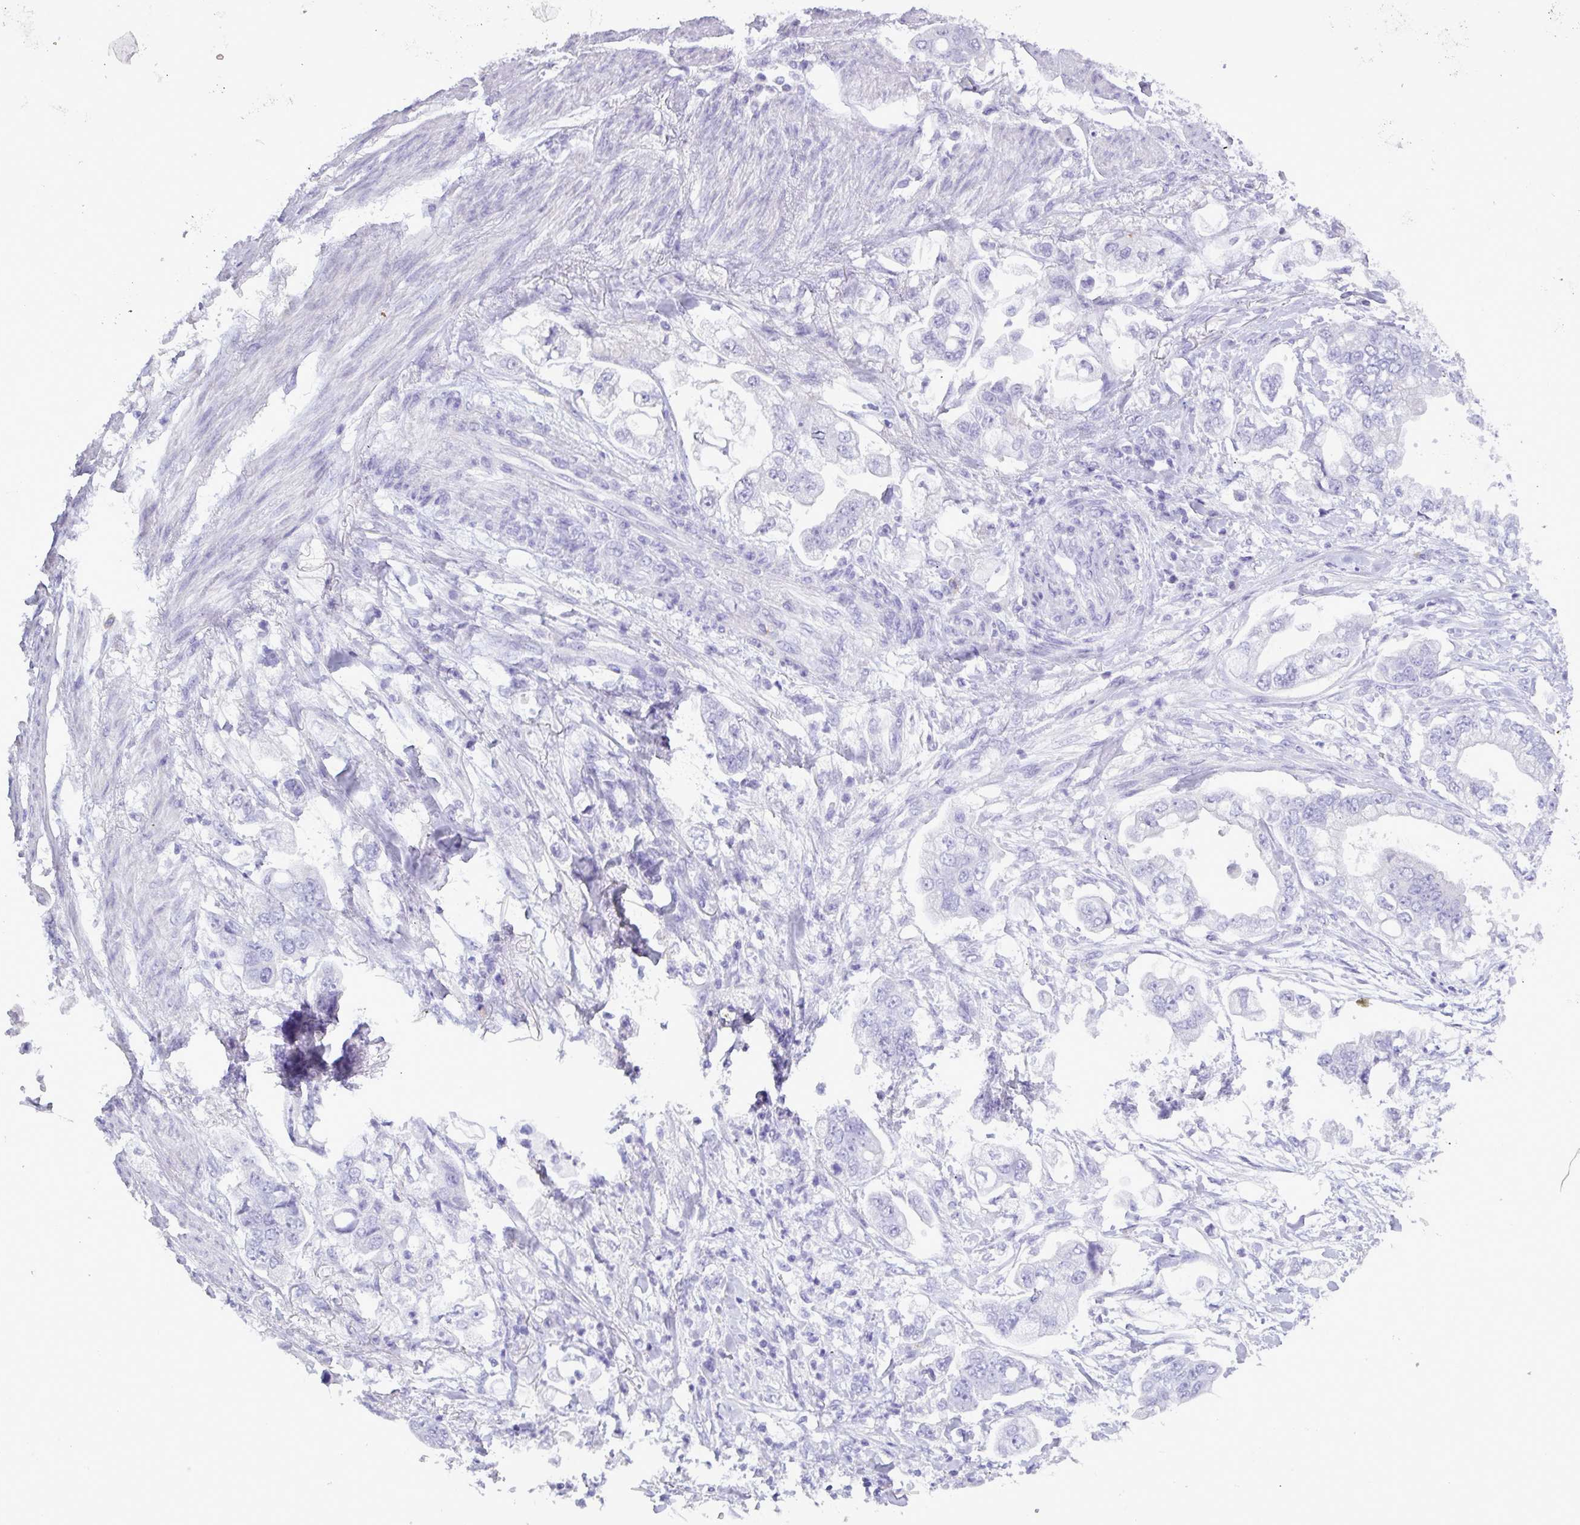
{"staining": {"intensity": "negative", "quantity": "none", "location": "none"}, "tissue": "stomach cancer", "cell_type": "Tumor cells", "image_type": "cancer", "snomed": [{"axis": "morphology", "description": "Adenocarcinoma, NOS"}, {"axis": "topography", "description": "Stomach"}], "caption": "IHC photomicrograph of stomach cancer stained for a protein (brown), which displays no positivity in tumor cells.", "gene": "TNFSF12", "patient": {"sex": "male", "age": 62}}